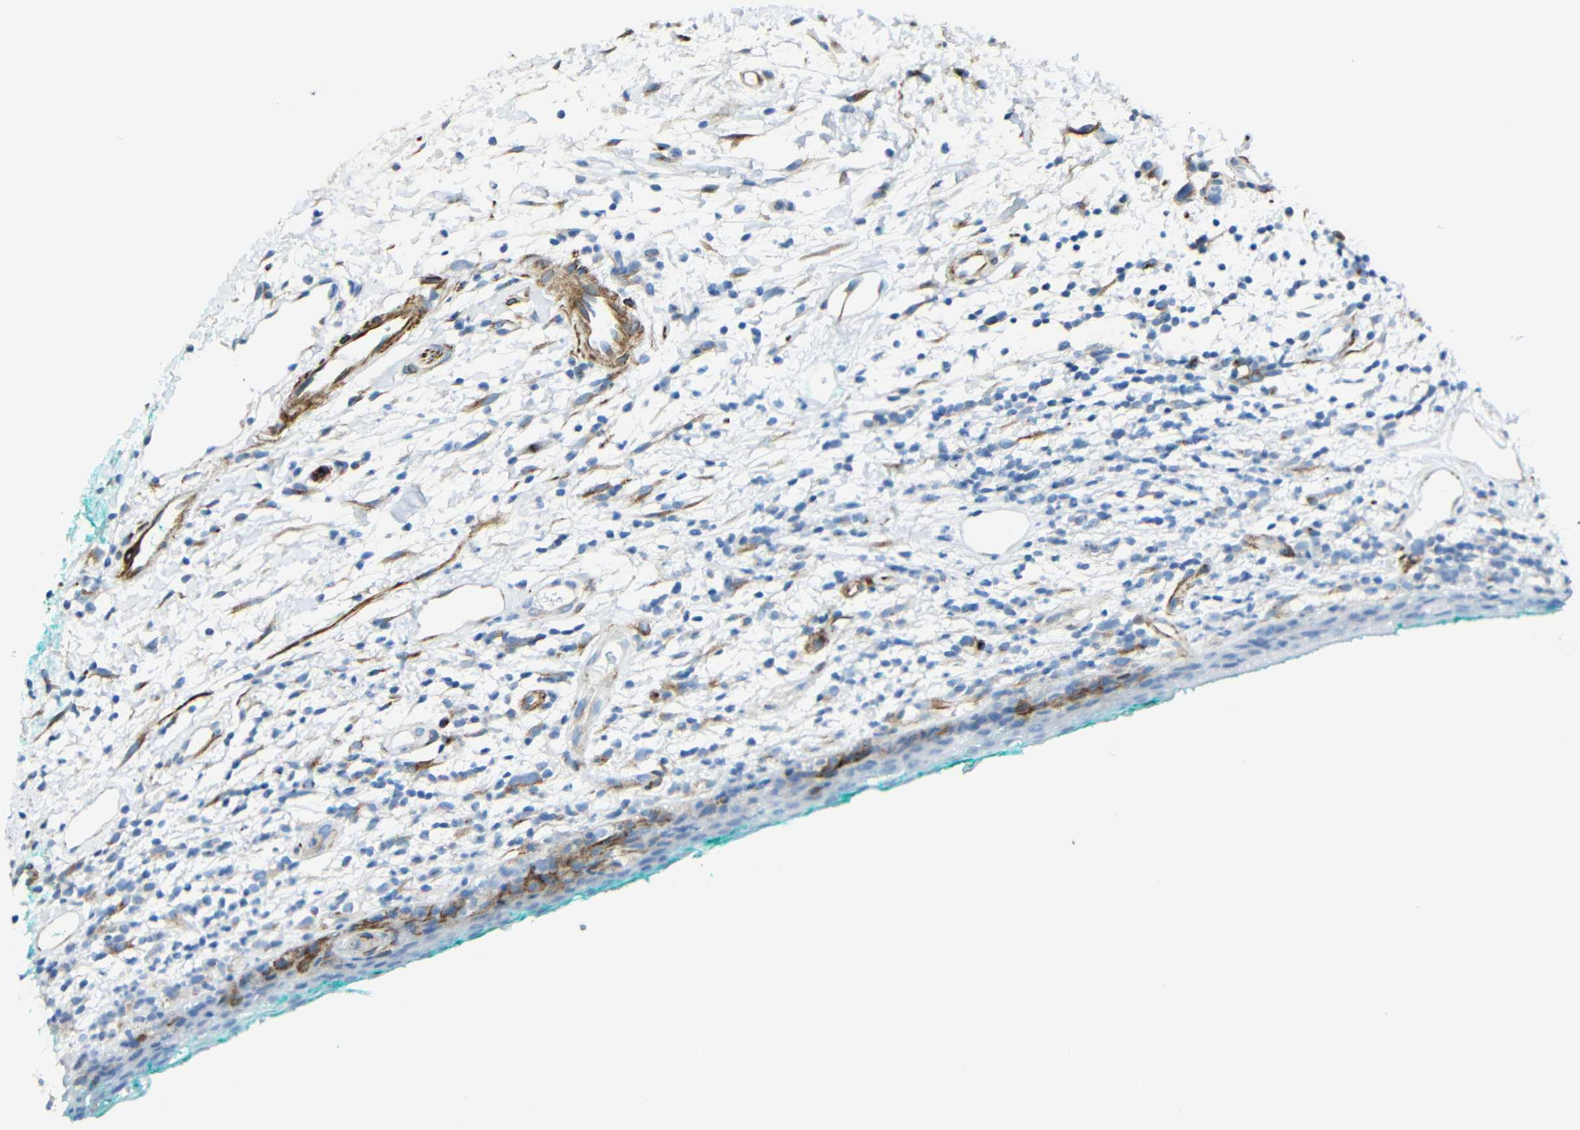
{"staining": {"intensity": "moderate", "quantity": "<25%", "location": "cytoplasmic/membranous"}, "tissue": "oral mucosa", "cell_type": "Squamous epithelial cells", "image_type": "normal", "snomed": [{"axis": "morphology", "description": "Normal tissue, NOS"}, {"axis": "topography", "description": "Skeletal muscle"}, {"axis": "topography", "description": "Oral tissue"}, {"axis": "topography", "description": "Peripheral nerve tissue"}], "caption": "Immunohistochemical staining of normal oral mucosa displays <25% levels of moderate cytoplasmic/membranous protein staining in about <25% of squamous epithelial cells.", "gene": "TUBB4B", "patient": {"sex": "female", "age": 84}}